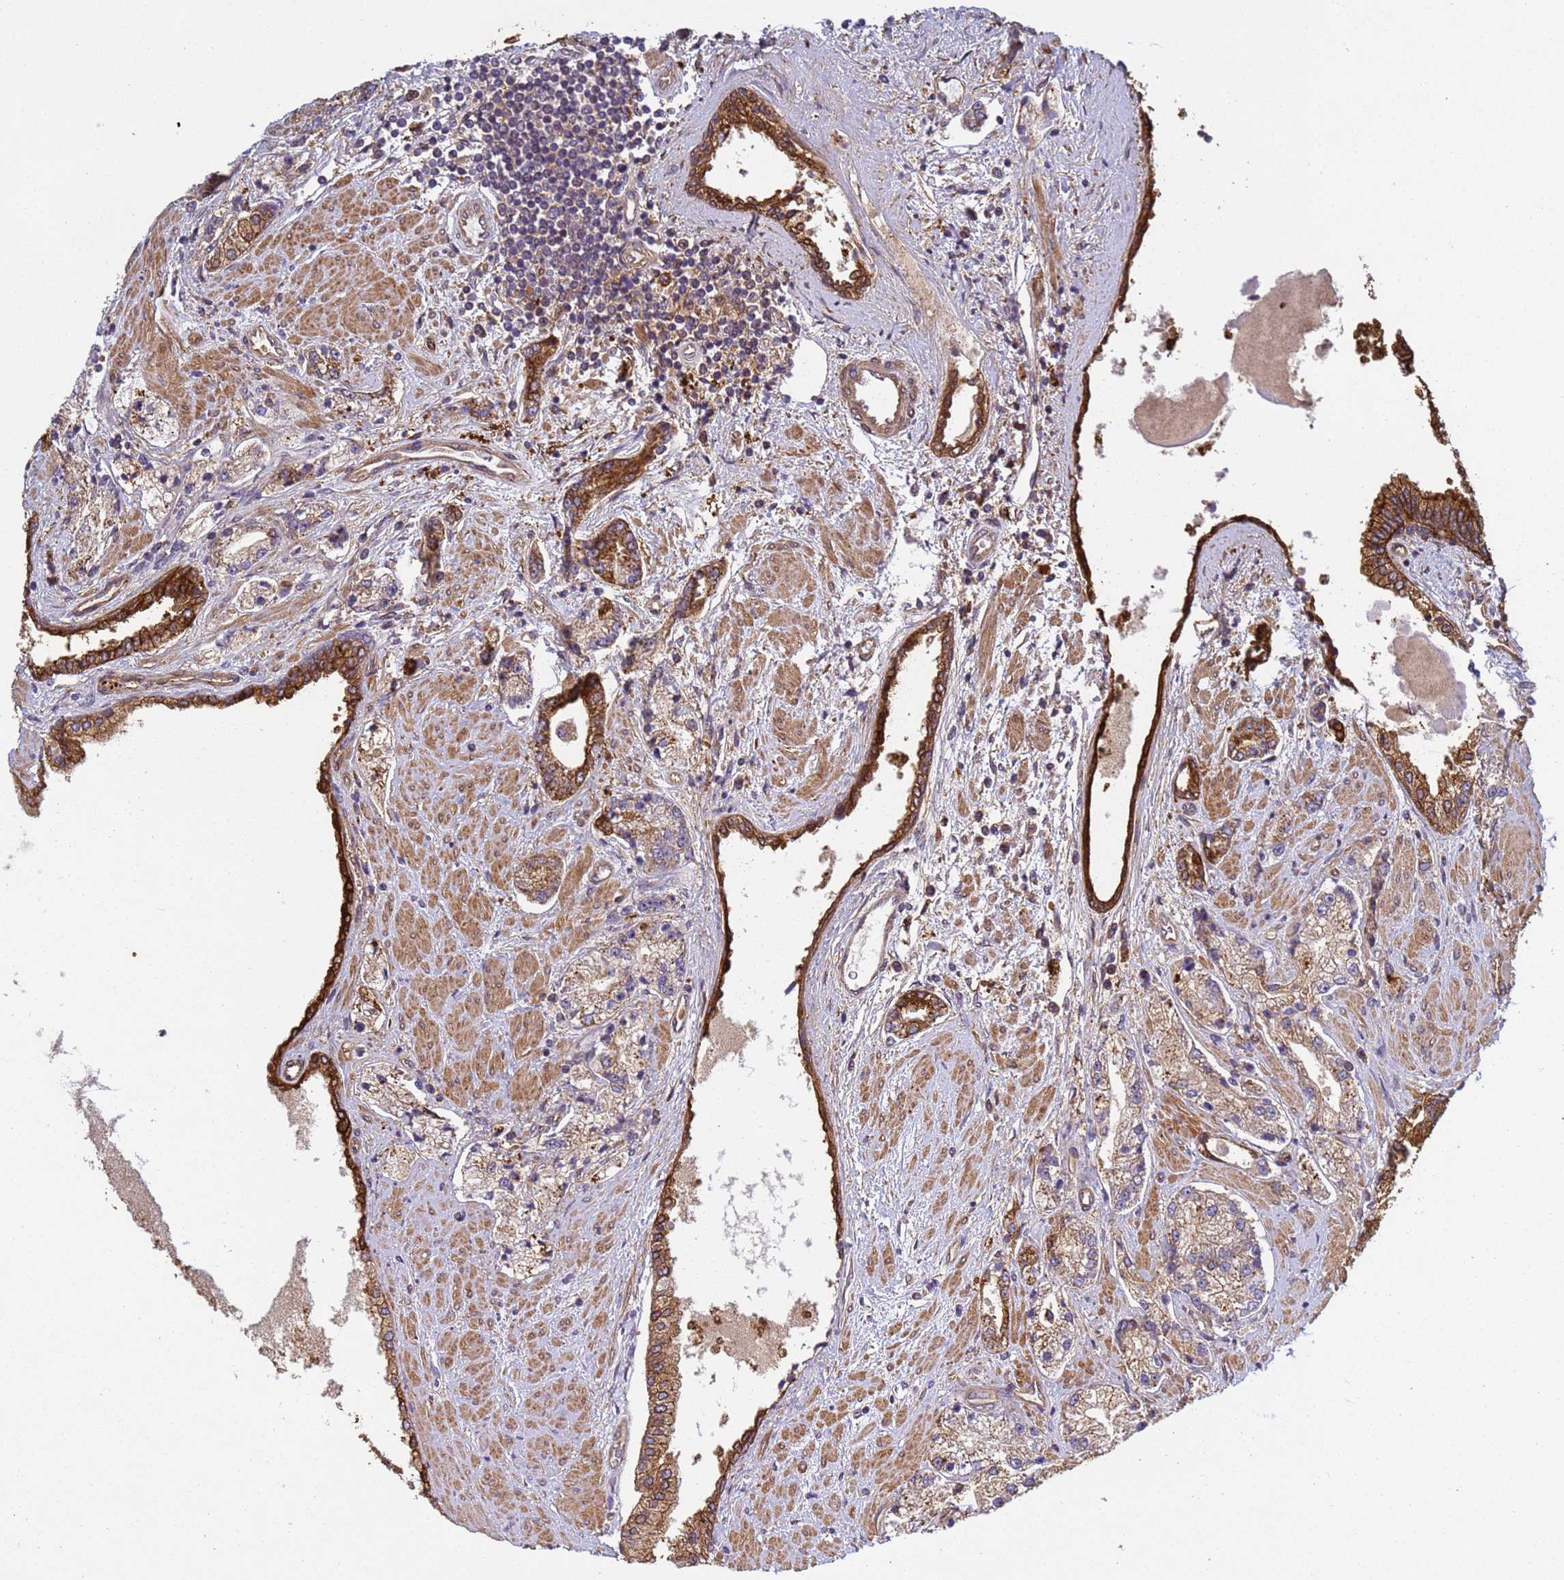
{"staining": {"intensity": "moderate", "quantity": ">75%", "location": "cytoplasmic/membranous"}, "tissue": "prostate cancer", "cell_type": "Tumor cells", "image_type": "cancer", "snomed": [{"axis": "morphology", "description": "Adenocarcinoma, High grade"}, {"axis": "topography", "description": "Prostate"}], "caption": "Prostate cancer tissue exhibits moderate cytoplasmic/membranous positivity in approximately >75% of tumor cells", "gene": "C8orf34", "patient": {"sex": "male", "age": 67}}